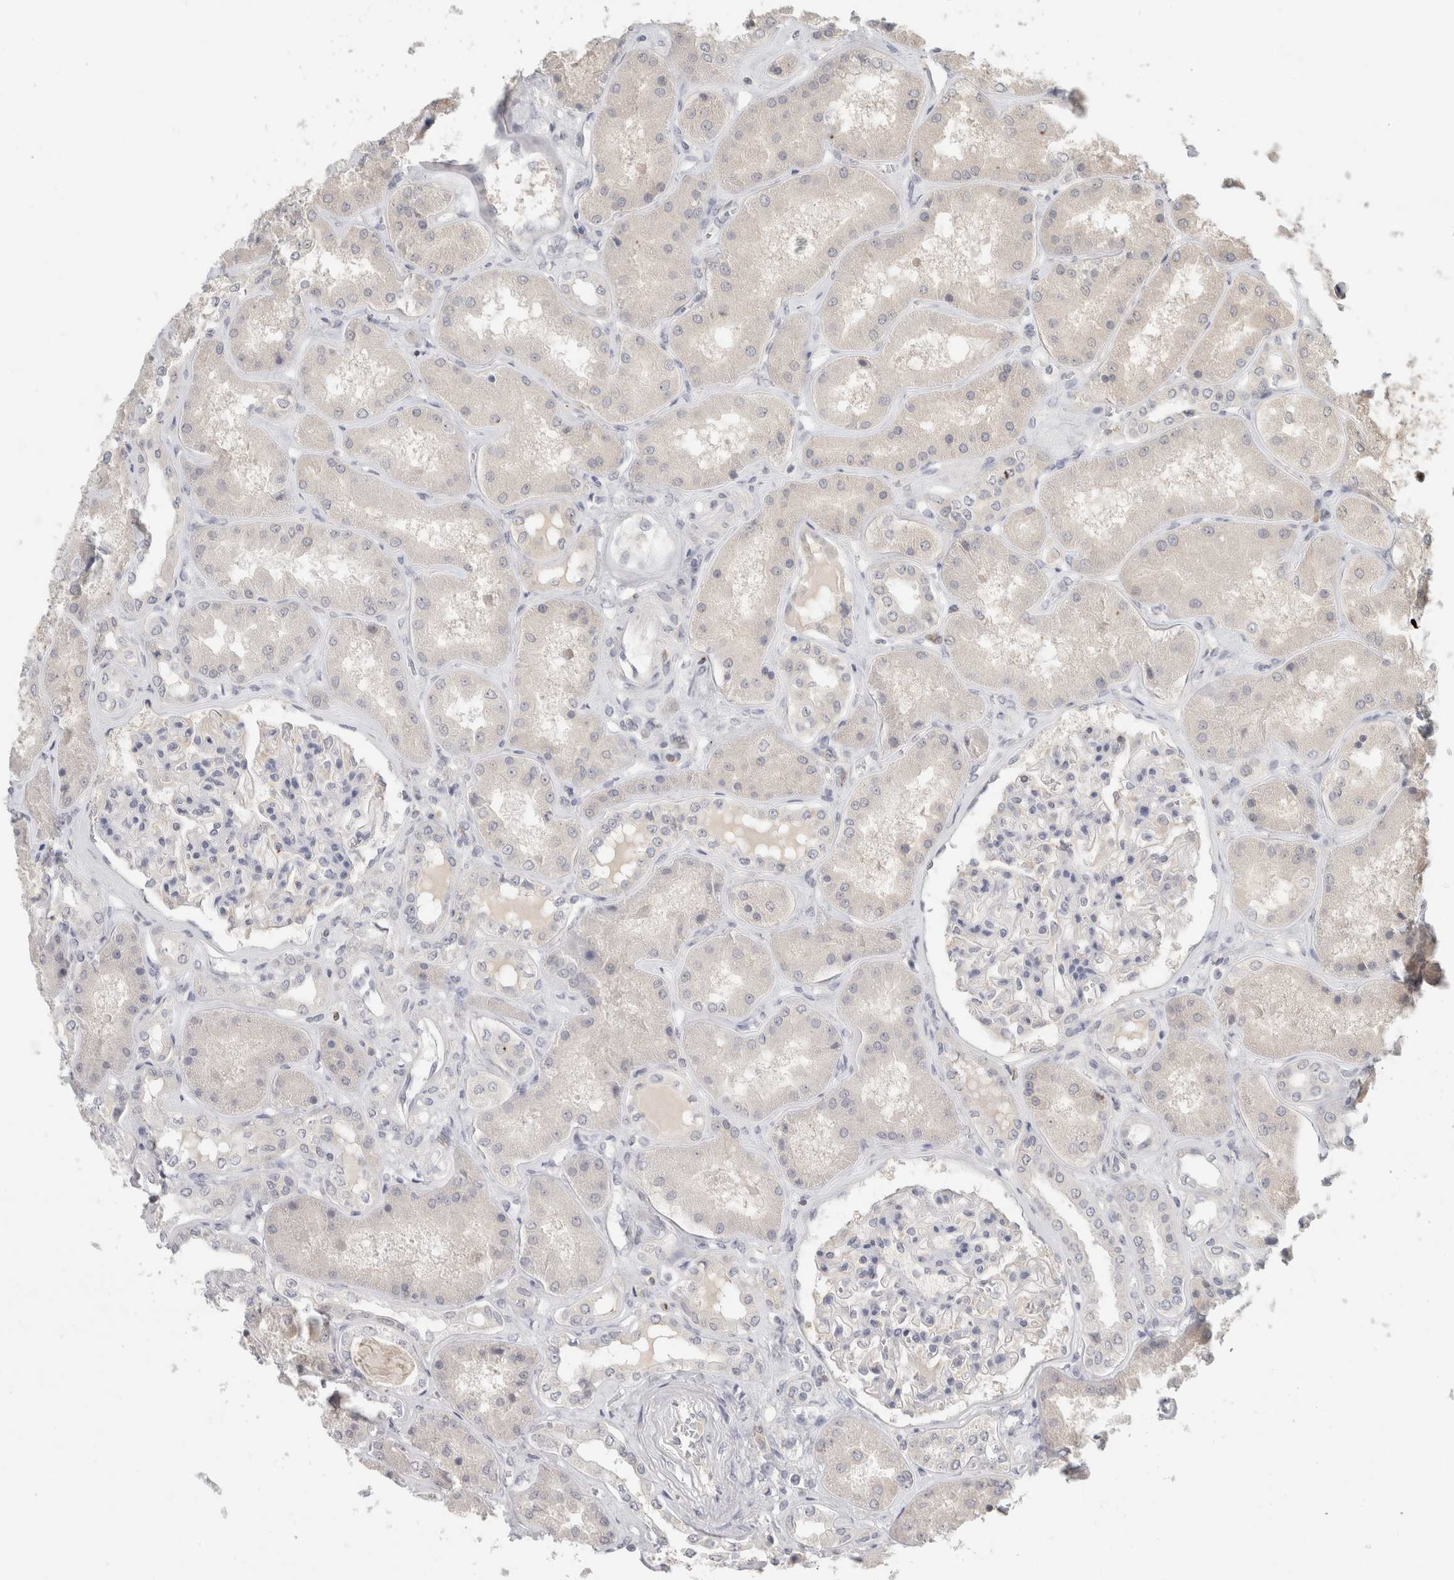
{"staining": {"intensity": "negative", "quantity": "none", "location": "none"}, "tissue": "kidney", "cell_type": "Cells in glomeruli", "image_type": "normal", "snomed": [{"axis": "morphology", "description": "Normal tissue, NOS"}, {"axis": "topography", "description": "Kidney"}], "caption": "Photomicrograph shows no protein staining in cells in glomeruli of benign kidney. (DAB (3,3'-diaminobenzidine) immunohistochemistry visualized using brightfield microscopy, high magnification).", "gene": "TRAT1", "patient": {"sex": "female", "age": 56}}